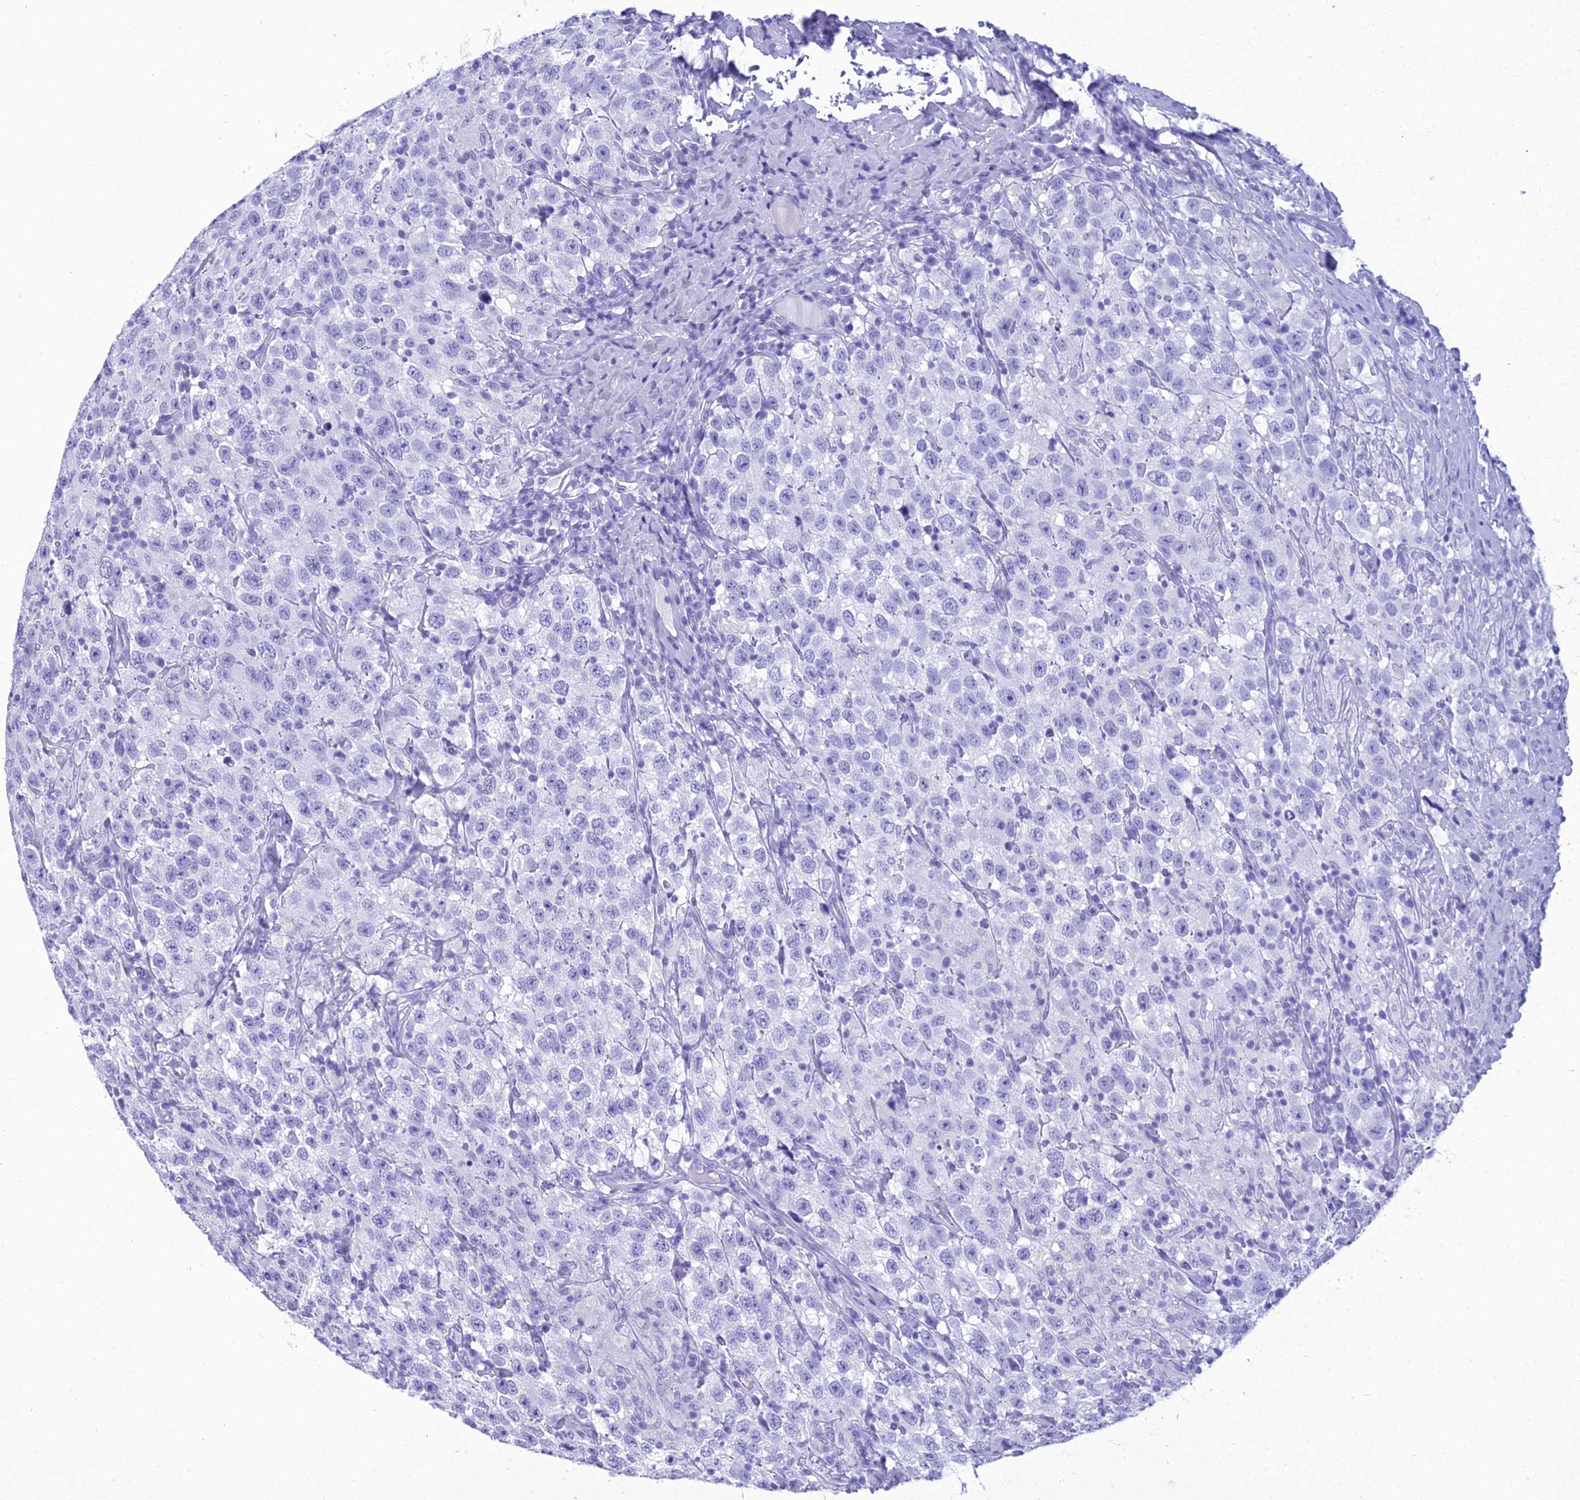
{"staining": {"intensity": "negative", "quantity": "none", "location": "none"}, "tissue": "testis cancer", "cell_type": "Tumor cells", "image_type": "cancer", "snomed": [{"axis": "morphology", "description": "Seminoma, NOS"}, {"axis": "topography", "description": "Testis"}], "caption": "Tumor cells are negative for brown protein staining in testis cancer (seminoma).", "gene": "ZNF442", "patient": {"sex": "male", "age": 41}}